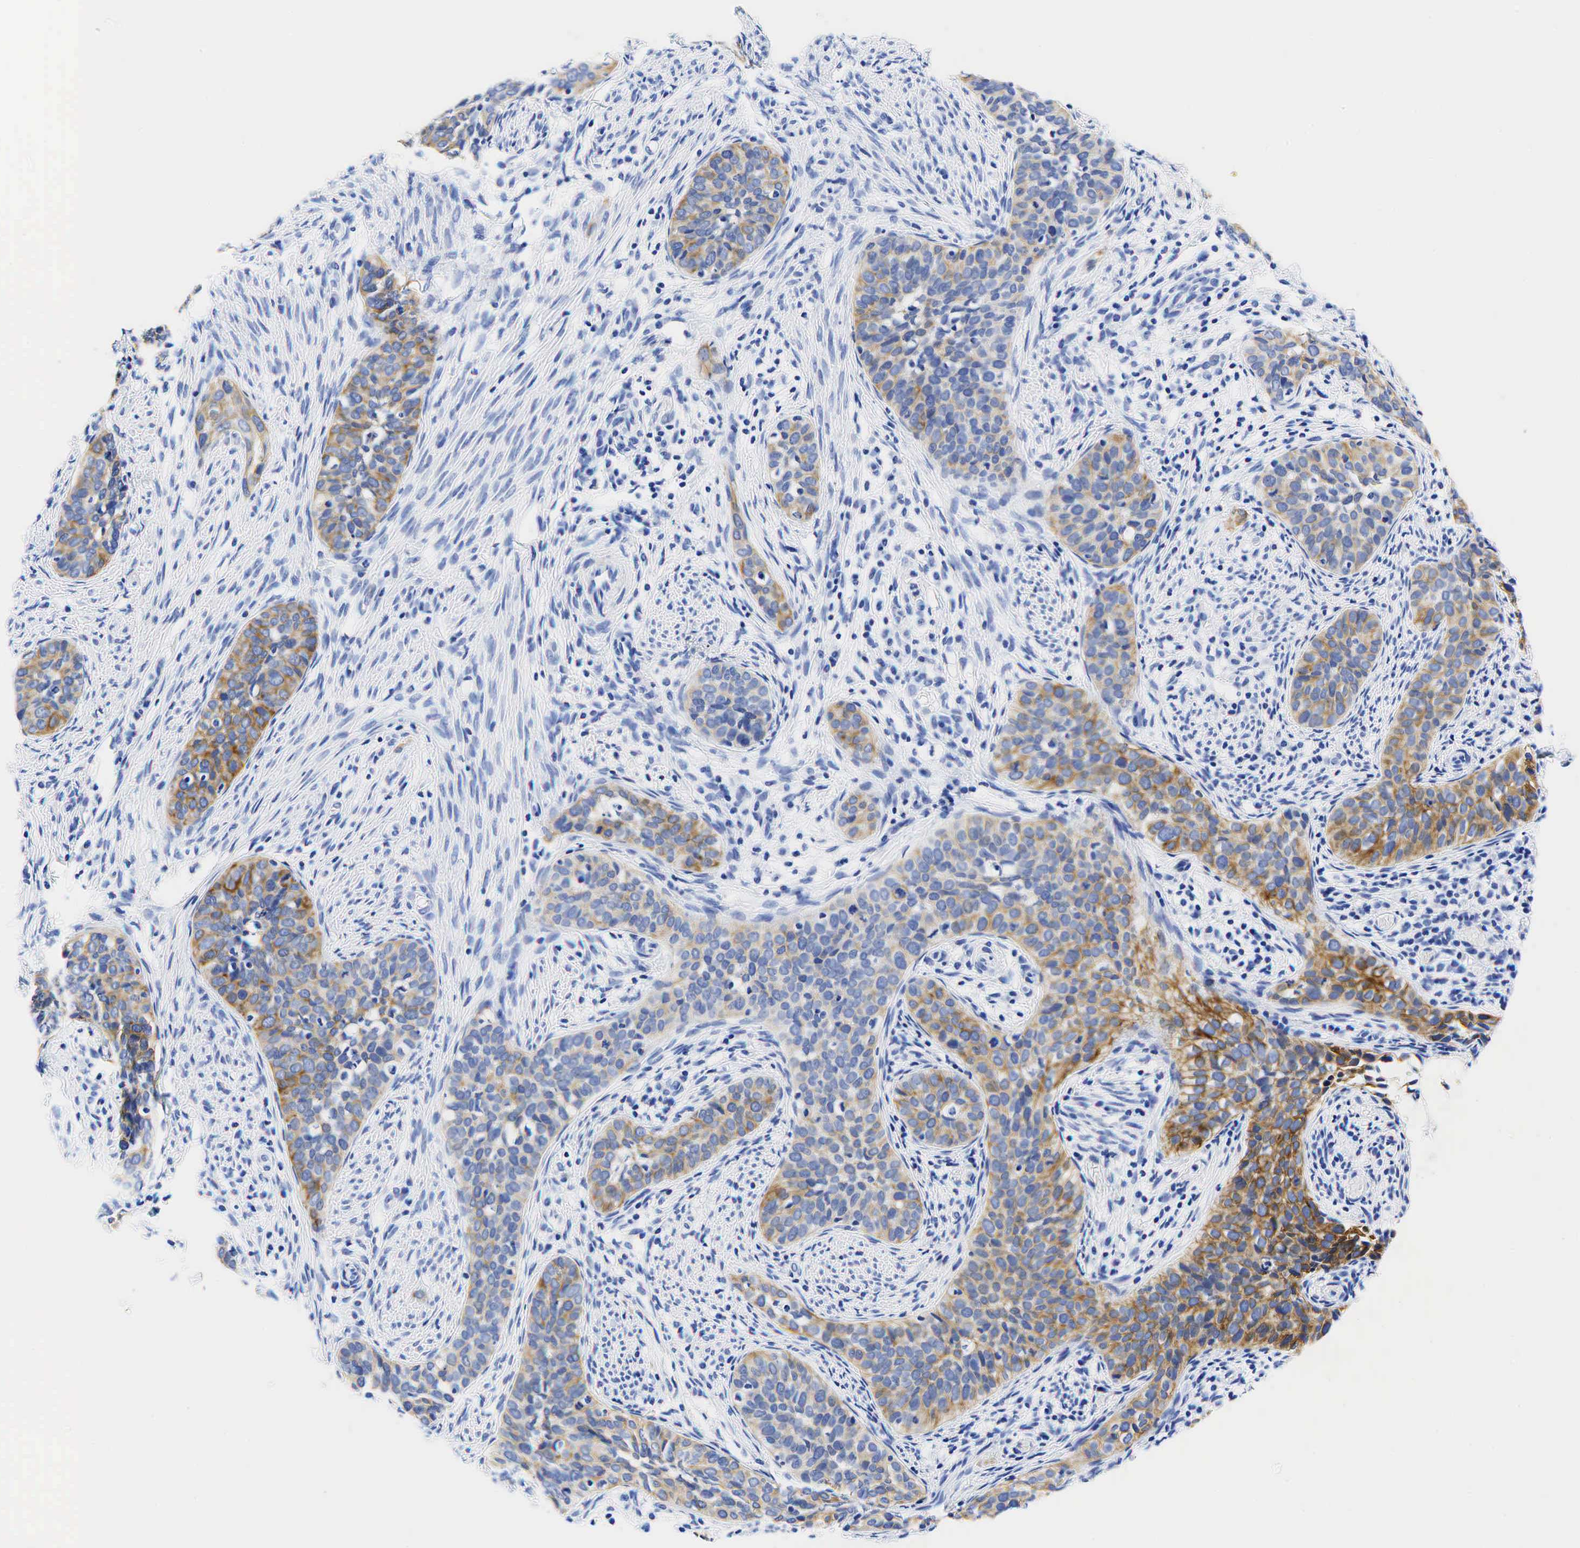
{"staining": {"intensity": "weak", "quantity": ">75%", "location": "cytoplasmic/membranous"}, "tissue": "cervical cancer", "cell_type": "Tumor cells", "image_type": "cancer", "snomed": [{"axis": "morphology", "description": "Squamous cell carcinoma, NOS"}, {"axis": "topography", "description": "Cervix"}], "caption": "This is a micrograph of IHC staining of cervical squamous cell carcinoma, which shows weak staining in the cytoplasmic/membranous of tumor cells.", "gene": "KRT18", "patient": {"sex": "female", "age": 31}}